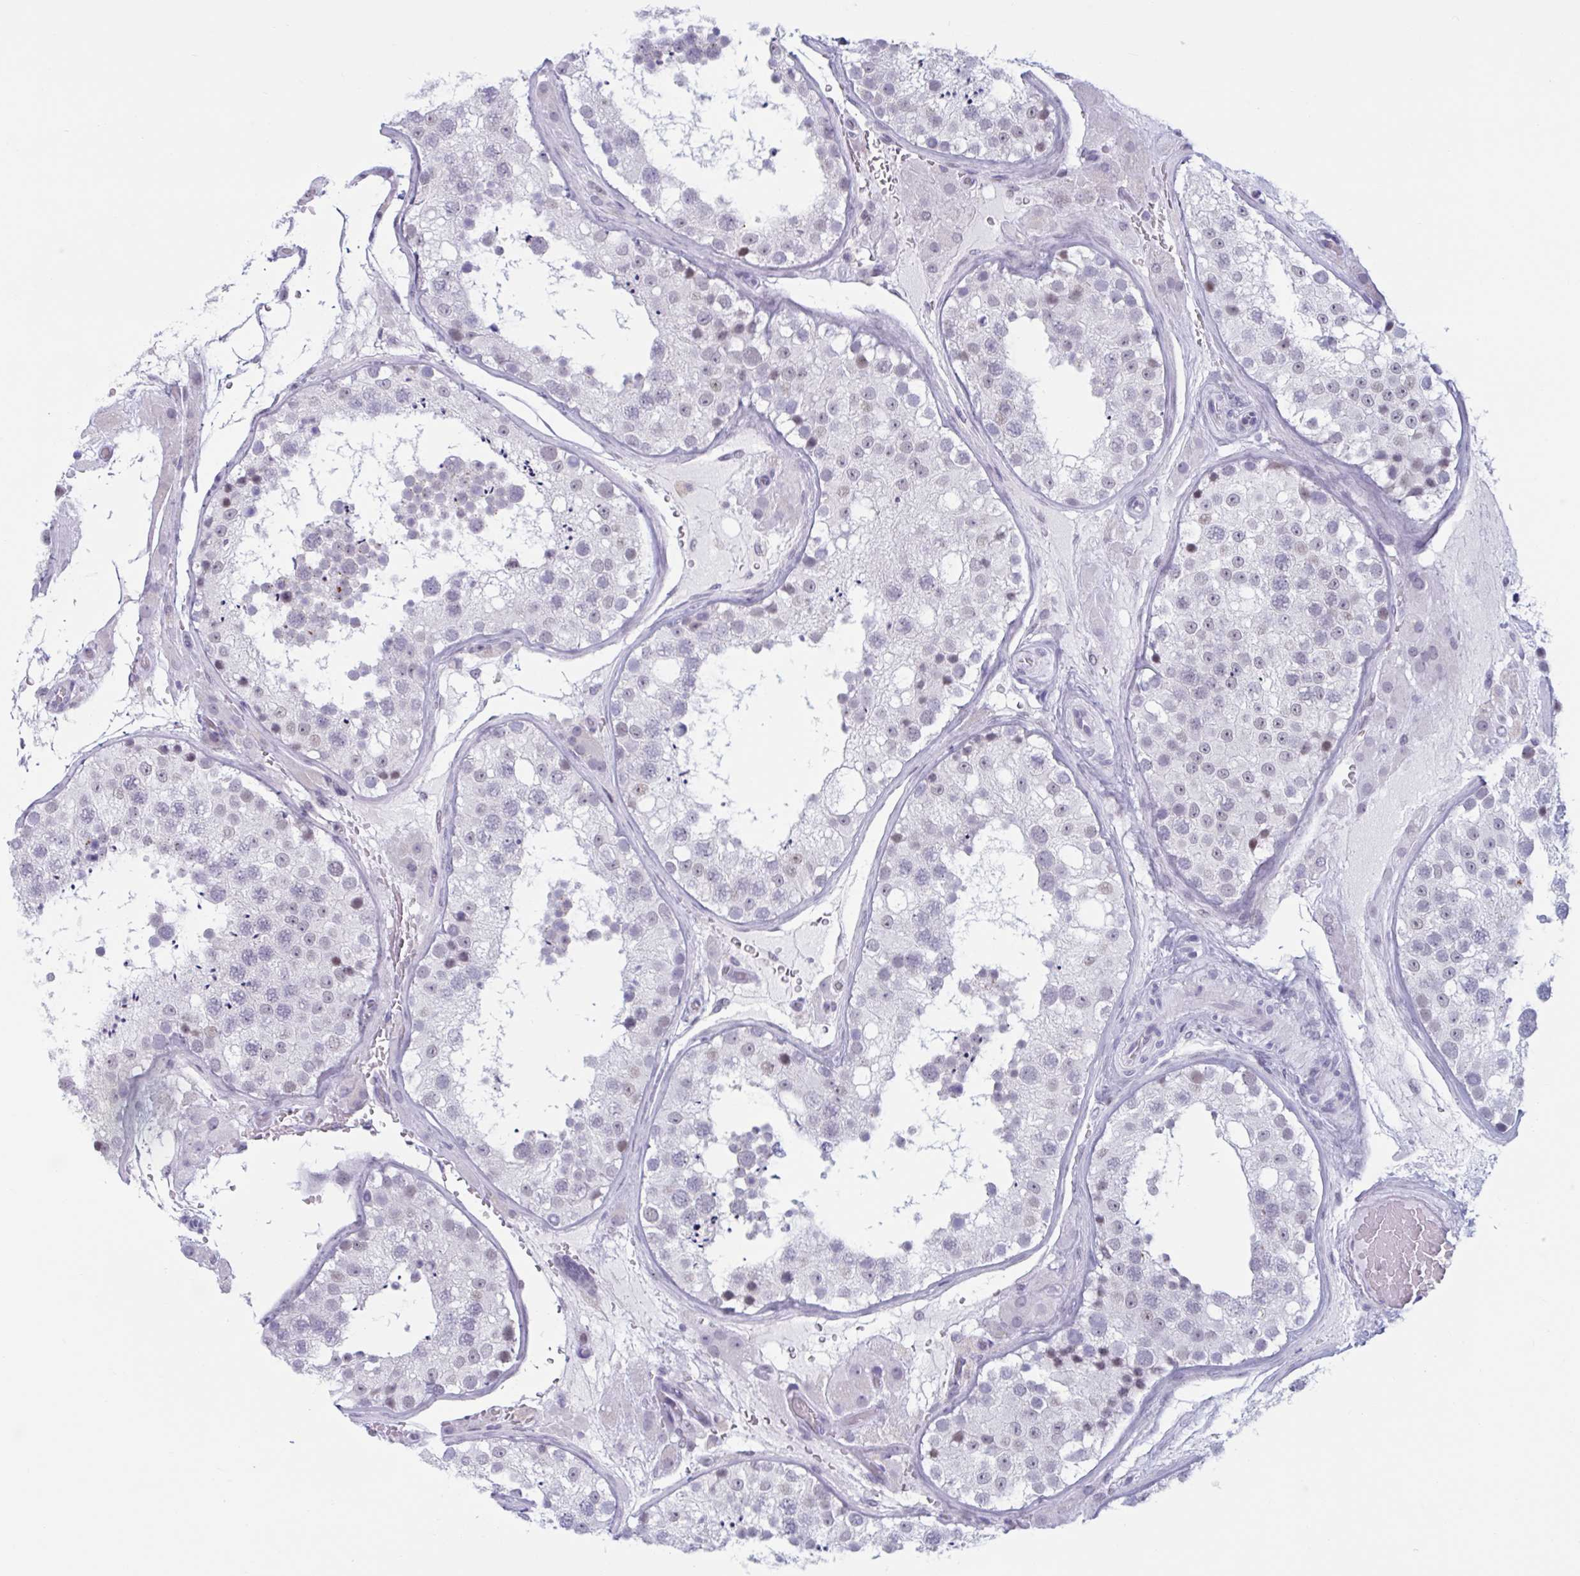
{"staining": {"intensity": "weak", "quantity": "25%-75%", "location": "nuclear"}, "tissue": "testis", "cell_type": "Cells in seminiferous ducts", "image_type": "normal", "snomed": [{"axis": "morphology", "description": "Normal tissue, NOS"}, {"axis": "topography", "description": "Testis"}], "caption": "DAB immunohistochemical staining of normal testis reveals weak nuclear protein staining in approximately 25%-75% of cells in seminiferous ducts.", "gene": "MSMB", "patient": {"sex": "male", "age": 26}}